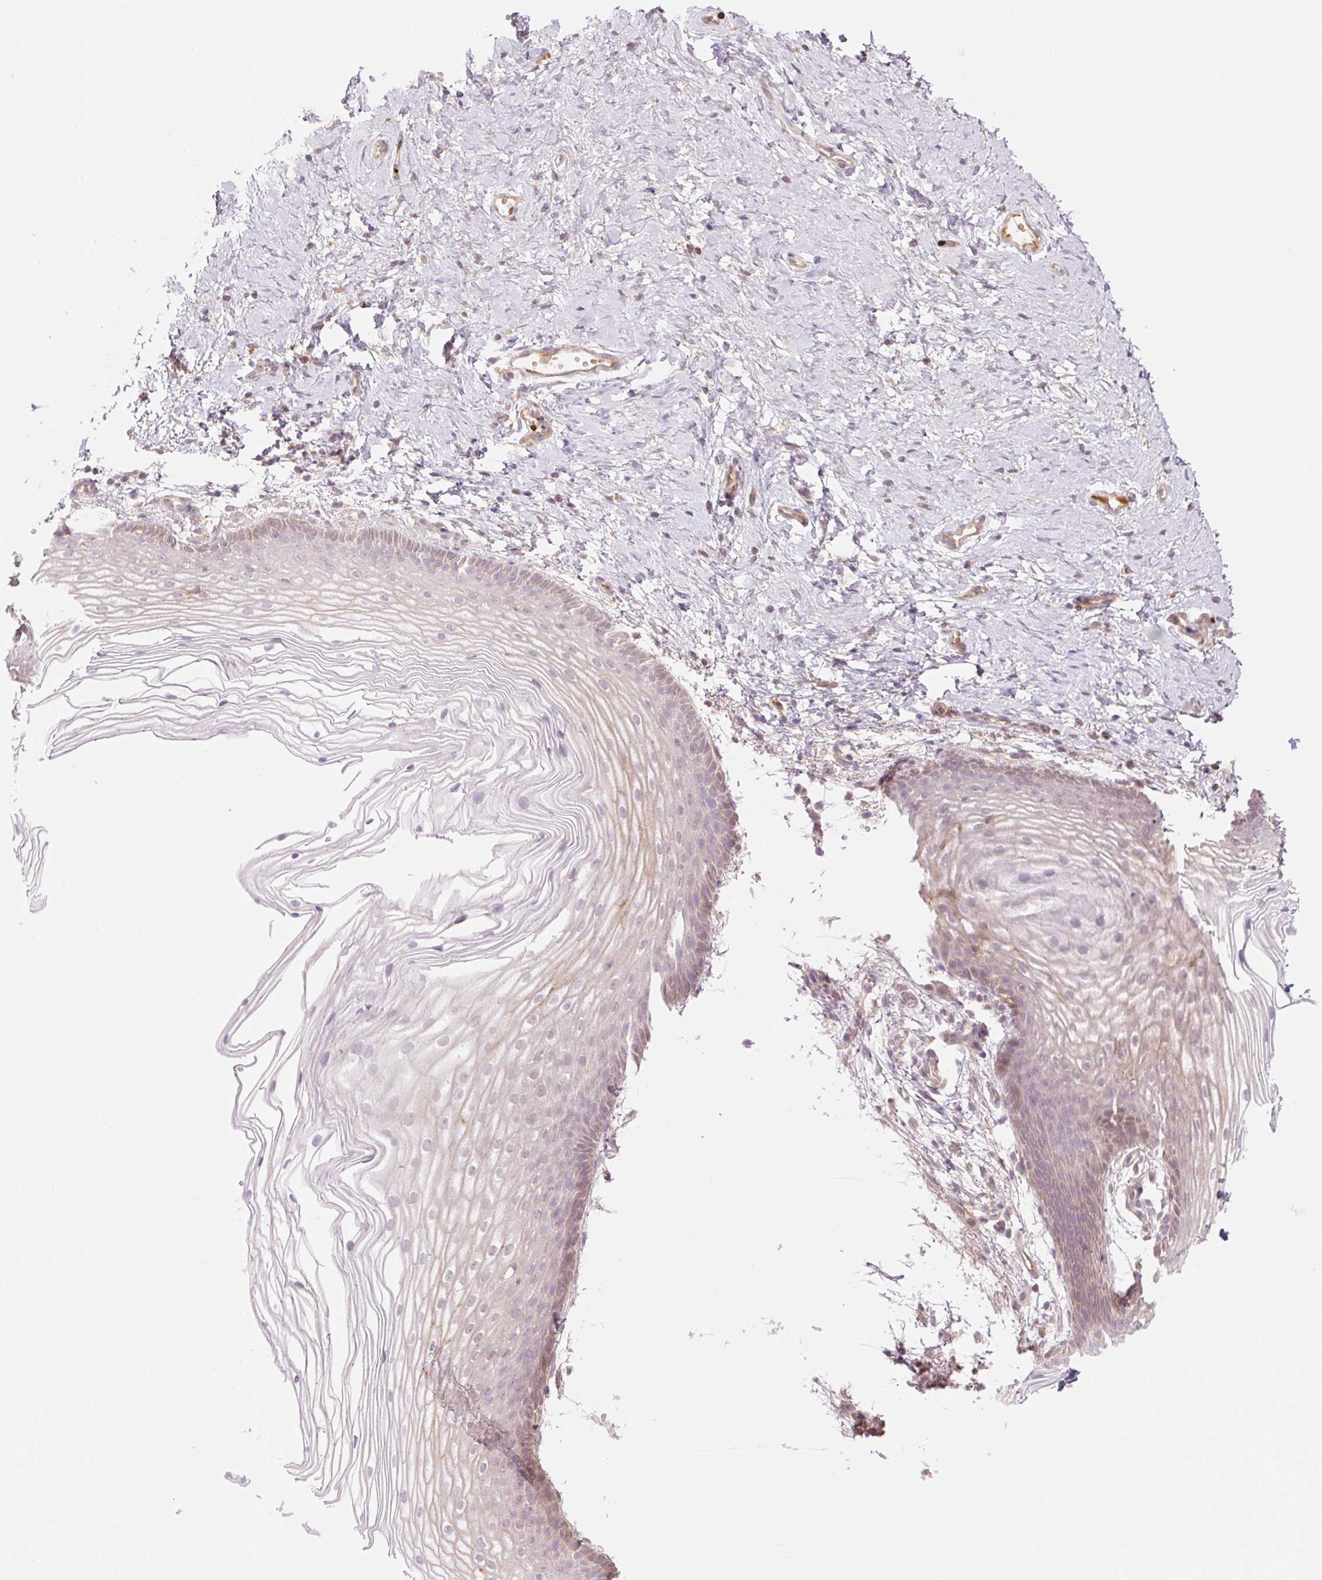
{"staining": {"intensity": "weak", "quantity": "<25%", "location": "nuclear"}, "tissue": "vagina", "cell_type": "Squamous epithelial cells", "image_type": "normal", "snomed": [{"axis": "morphology", "description": "Normal tissue, NOS"}, {"axis": "topography", "description": "Vagina"}], "caption": "The histopathology image exhibits no staining of squamous epithelial cells in benign vagina.", "gene": "HEBP1", "patient": {"sex": "female", "age": 56}}